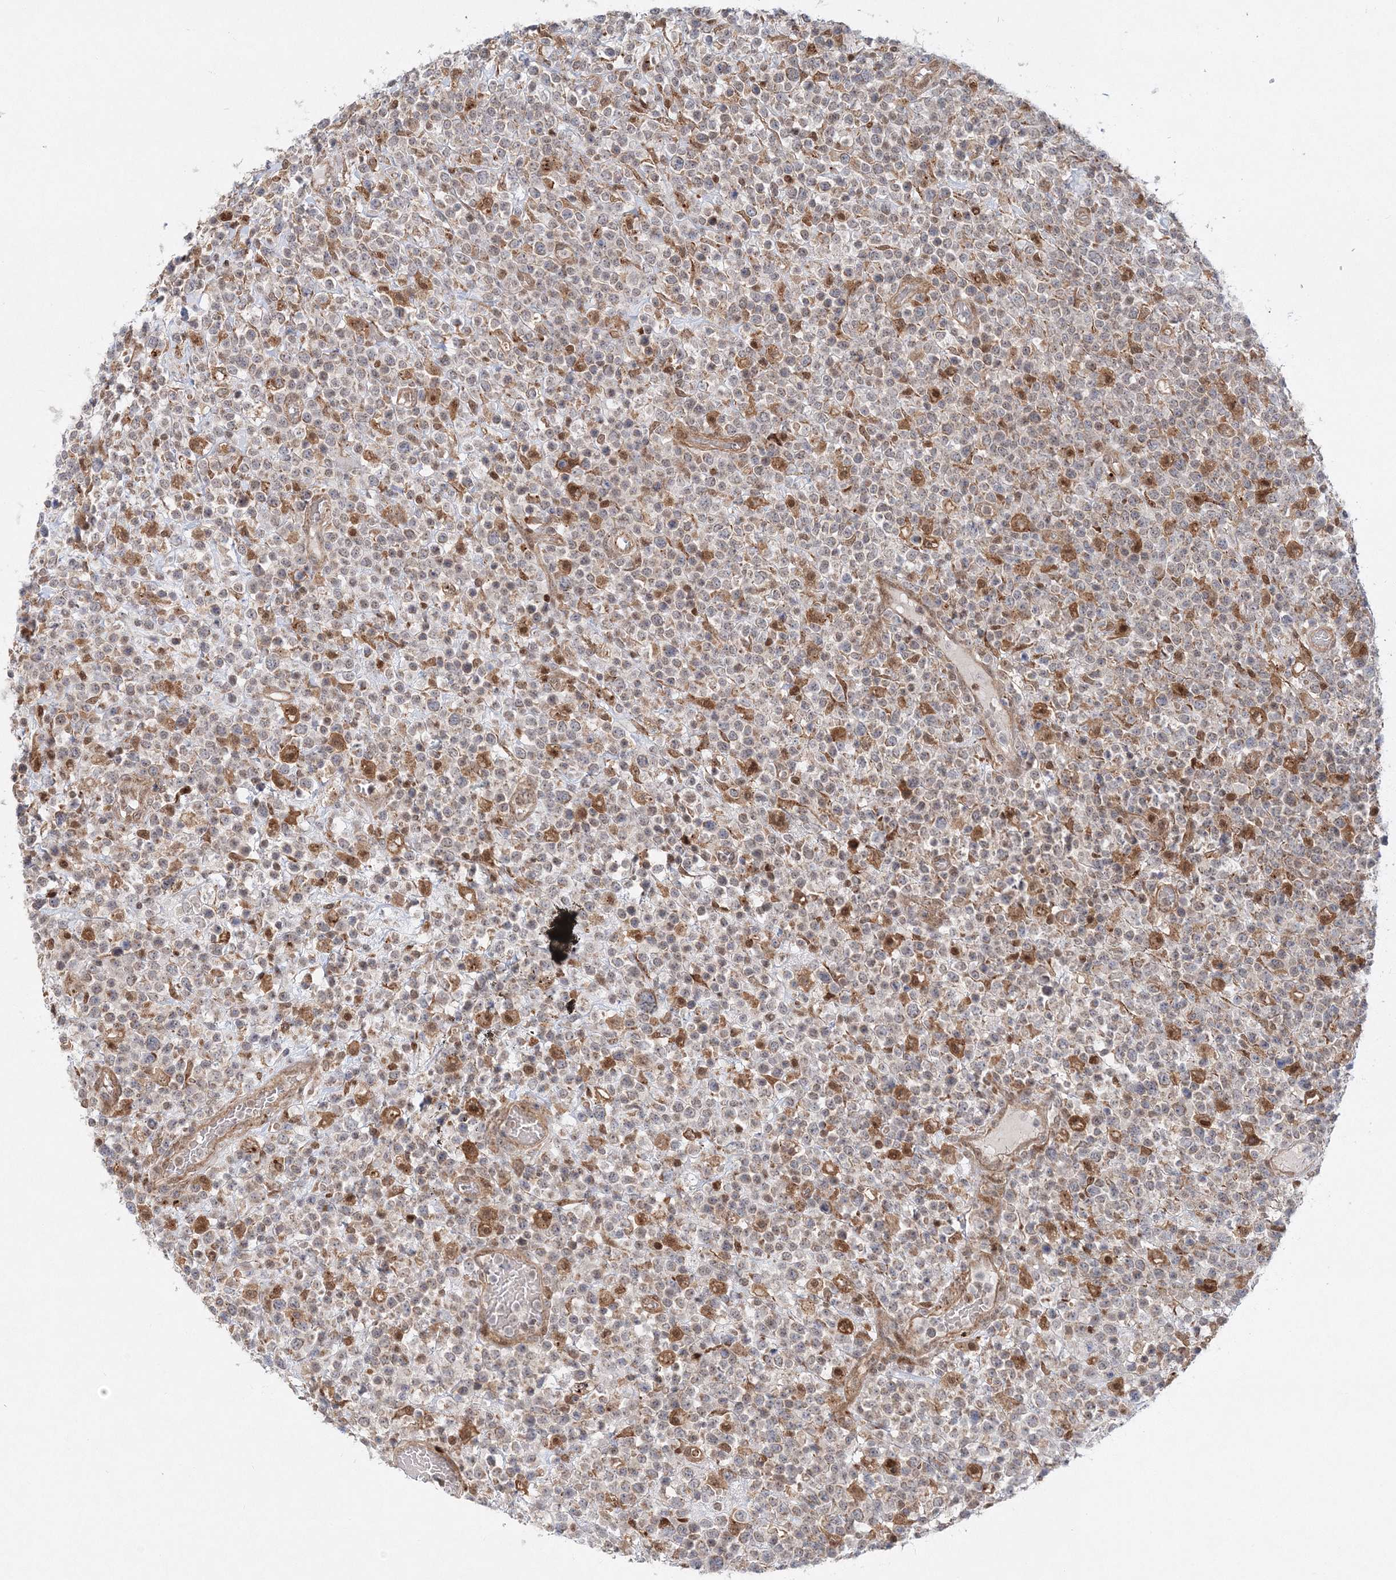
{"staining": {"intensity": "moderate", "quantity": "<25%", "location": "cytoplasmic/membranous"}, "tissue": "lymphoma", "cell_type": "Tumor cells", "image_type": "cancer", "snomed": [{"axis": "morphology", "description": "Malignant lymphoma, non-Hodgkin's type, High grade"}, {"axis": "topography", "description": "Colon"}], "caption": "An image showing moderate cytoplasmic/membranous expression in approximately <25% of tumor cells in lymphoma, as visualized by brown immunohistochemical staining.", "gene": "RAB11FIP2", "patient": {"sex": "female", "age": 53}}